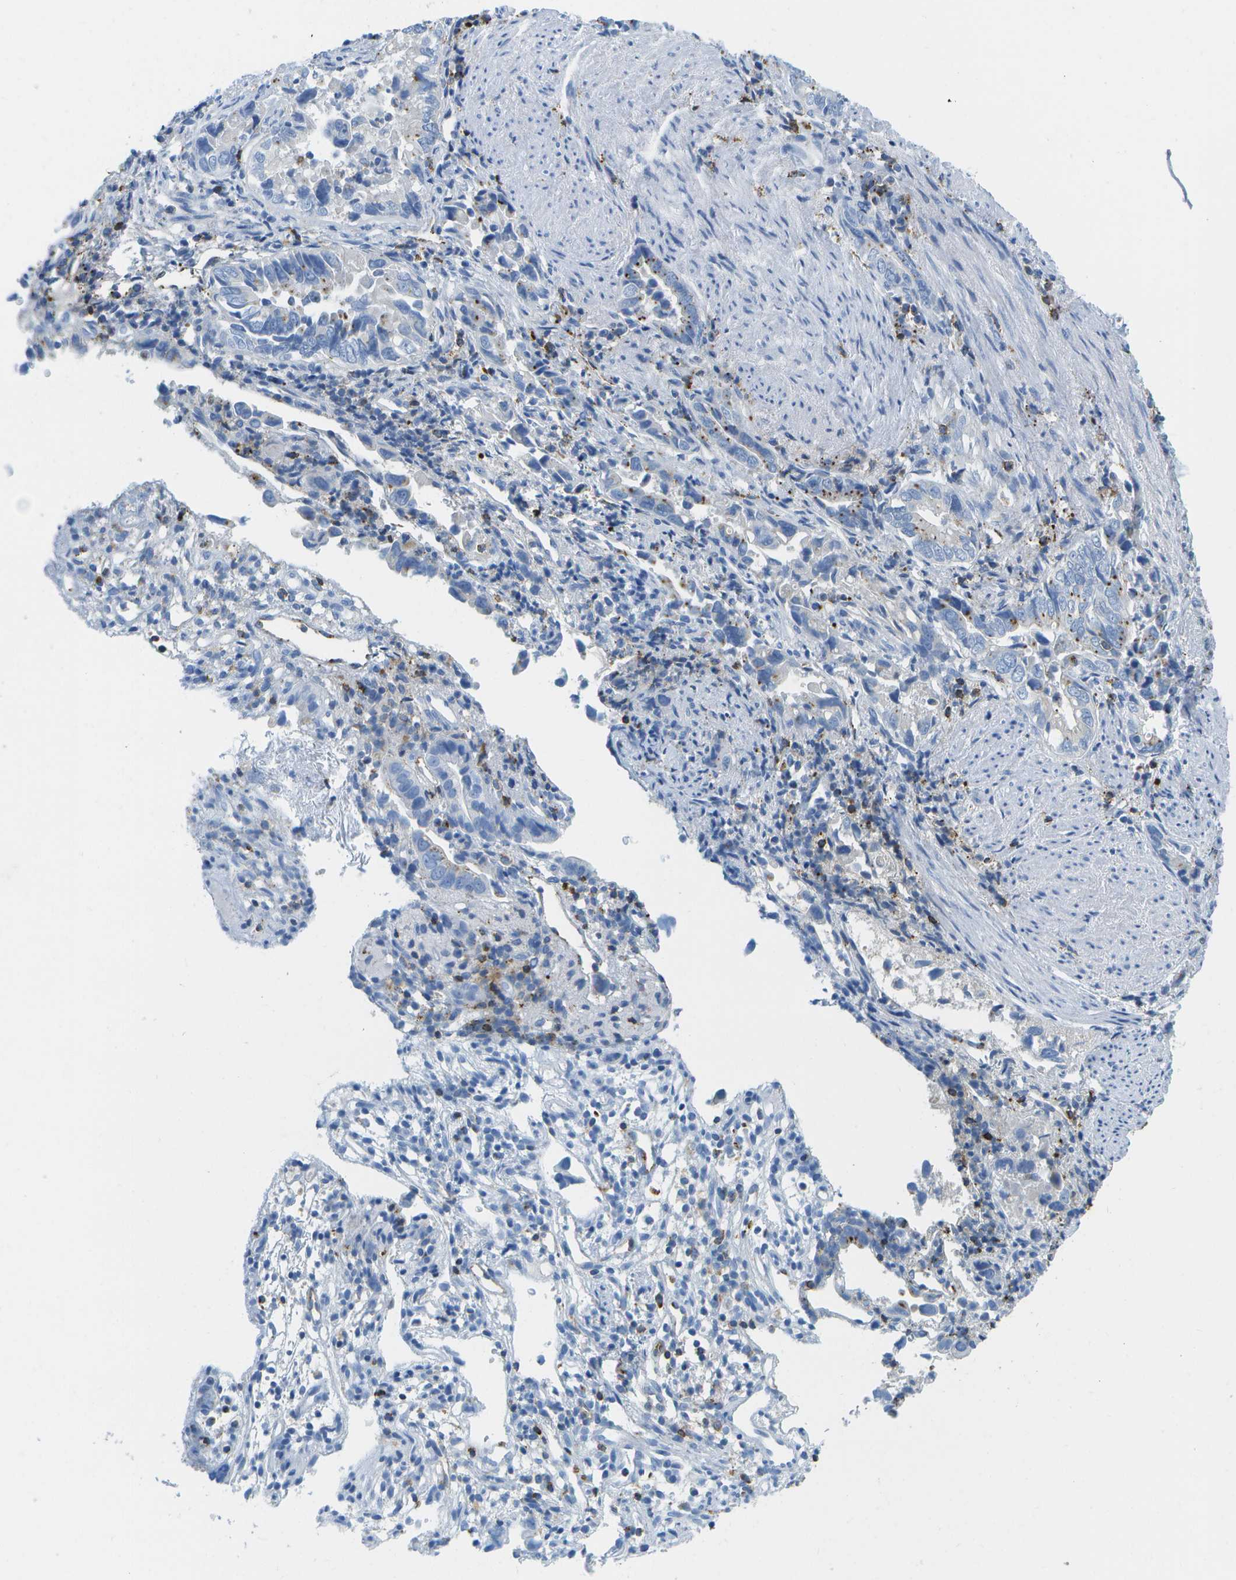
{"staining": {"intensity": "negative", "quantity": "none", "location": "none"}, "tissue": "liver cancer", "cell_type": "Tumor cells", "image_type": "cancer", "snomed": [{"axis": "morphology", "description": "Cholangiocarcinoma"}, {"axis": "topography", "description": "Liver"}], "caption": "Liver cancer (cholangiocarcinoma) was stained to show a protein in brown. There is no significant expression in tumor cells.", "gene": "PRCP", "patient": {"sex": "female", "age": 79}}